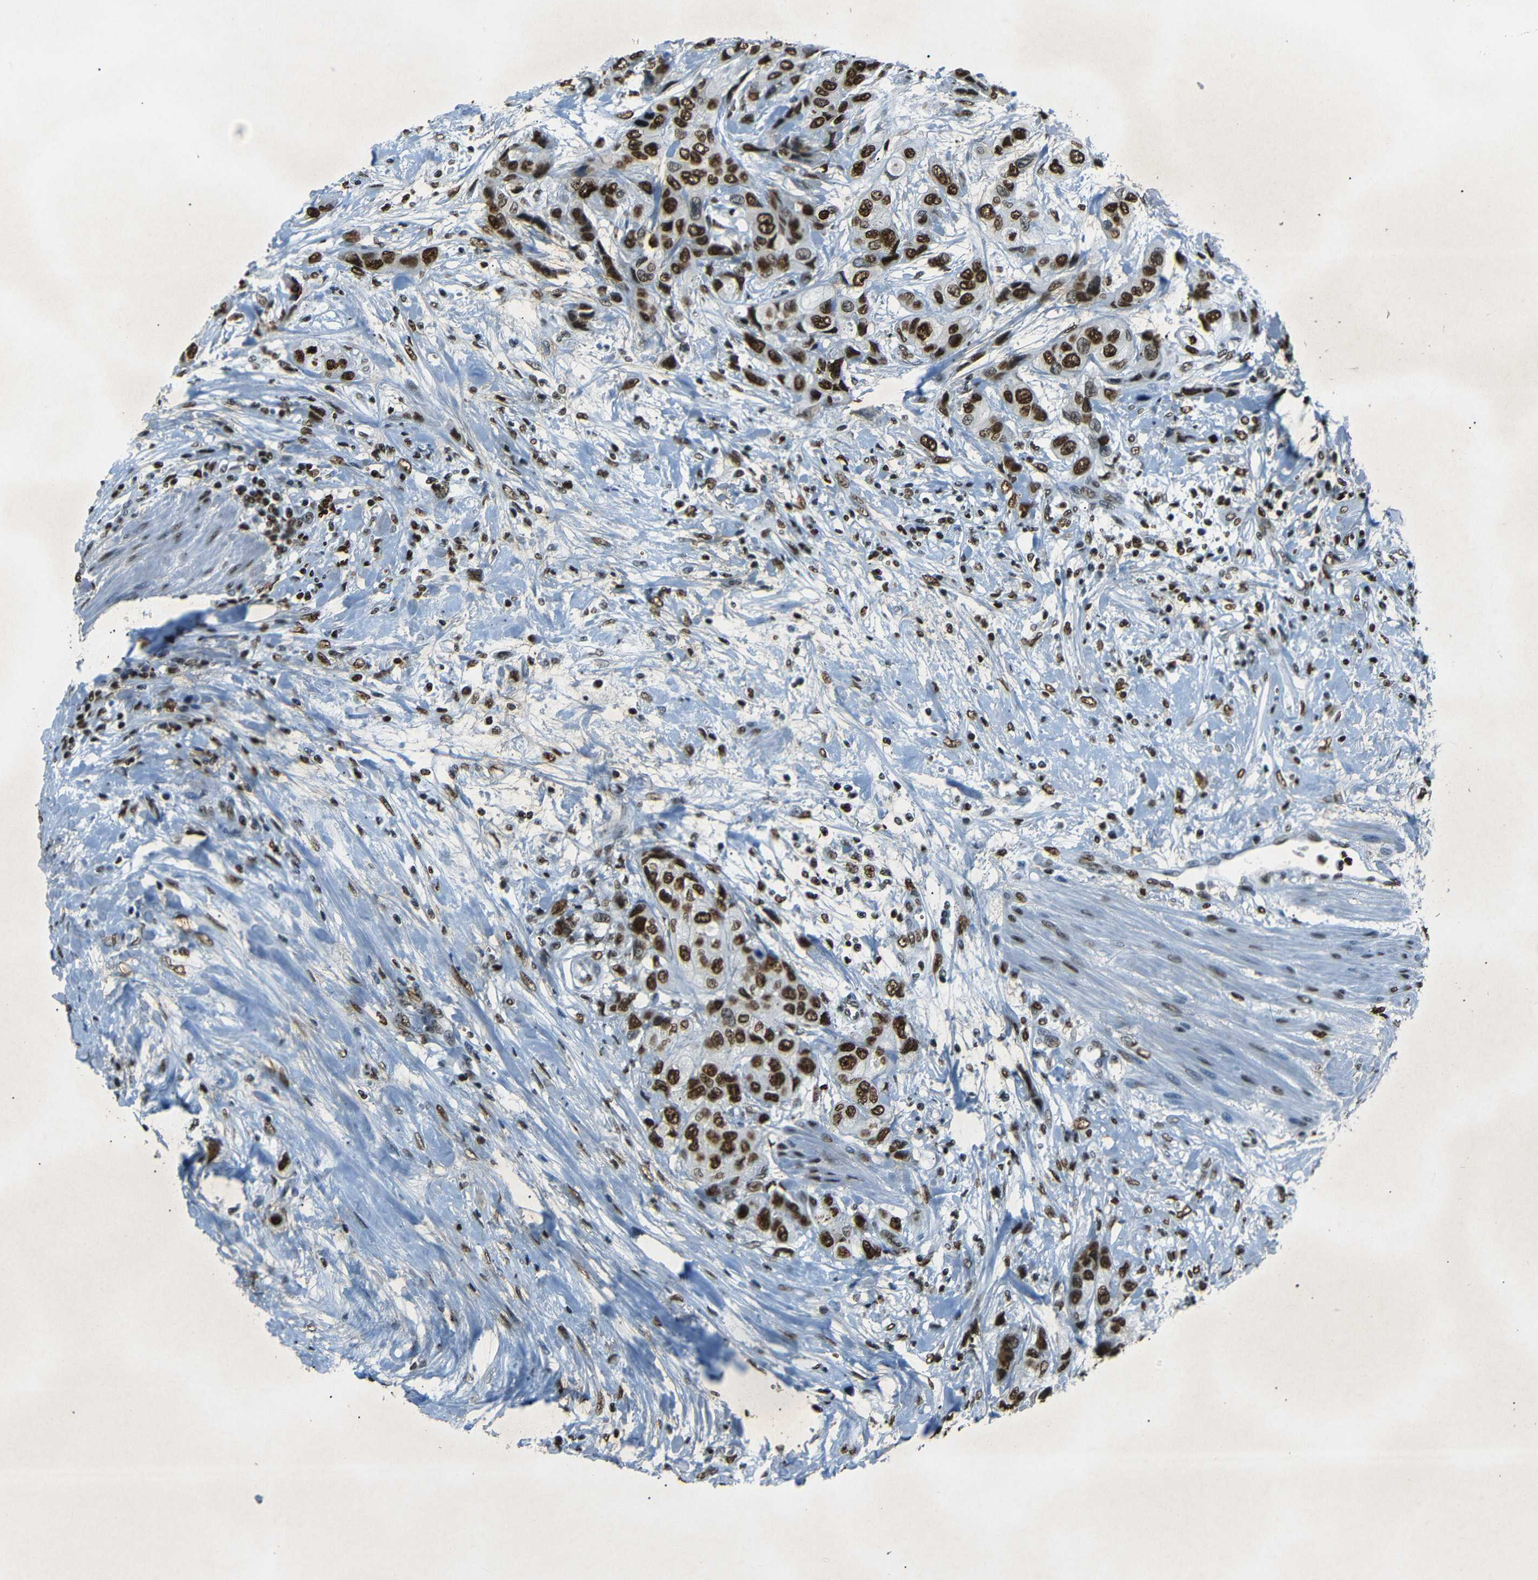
{"staining": {"intensity": "strong", "quantity": ">75%", "location": "nuclear"}, "tissue": "urothelial cancer", "cell_type": "Tumor cells", "image_type": "cancer", "snomed": [{"axis": "morphology", "description": "Urothelial carcinoma, High grade"}, {"axis": "topography", "description": "Urinary bladder"}], "caption": "Immunohistochemistry (DAB (3,3'-diaminobenzidine)) staining of high-grade urothelial carcinoma demonstrates strong nuclear protein staining in about >75% of tumor cells.", "gene": "HMGN1", "patient": {"sex": "female", "age": 56}}